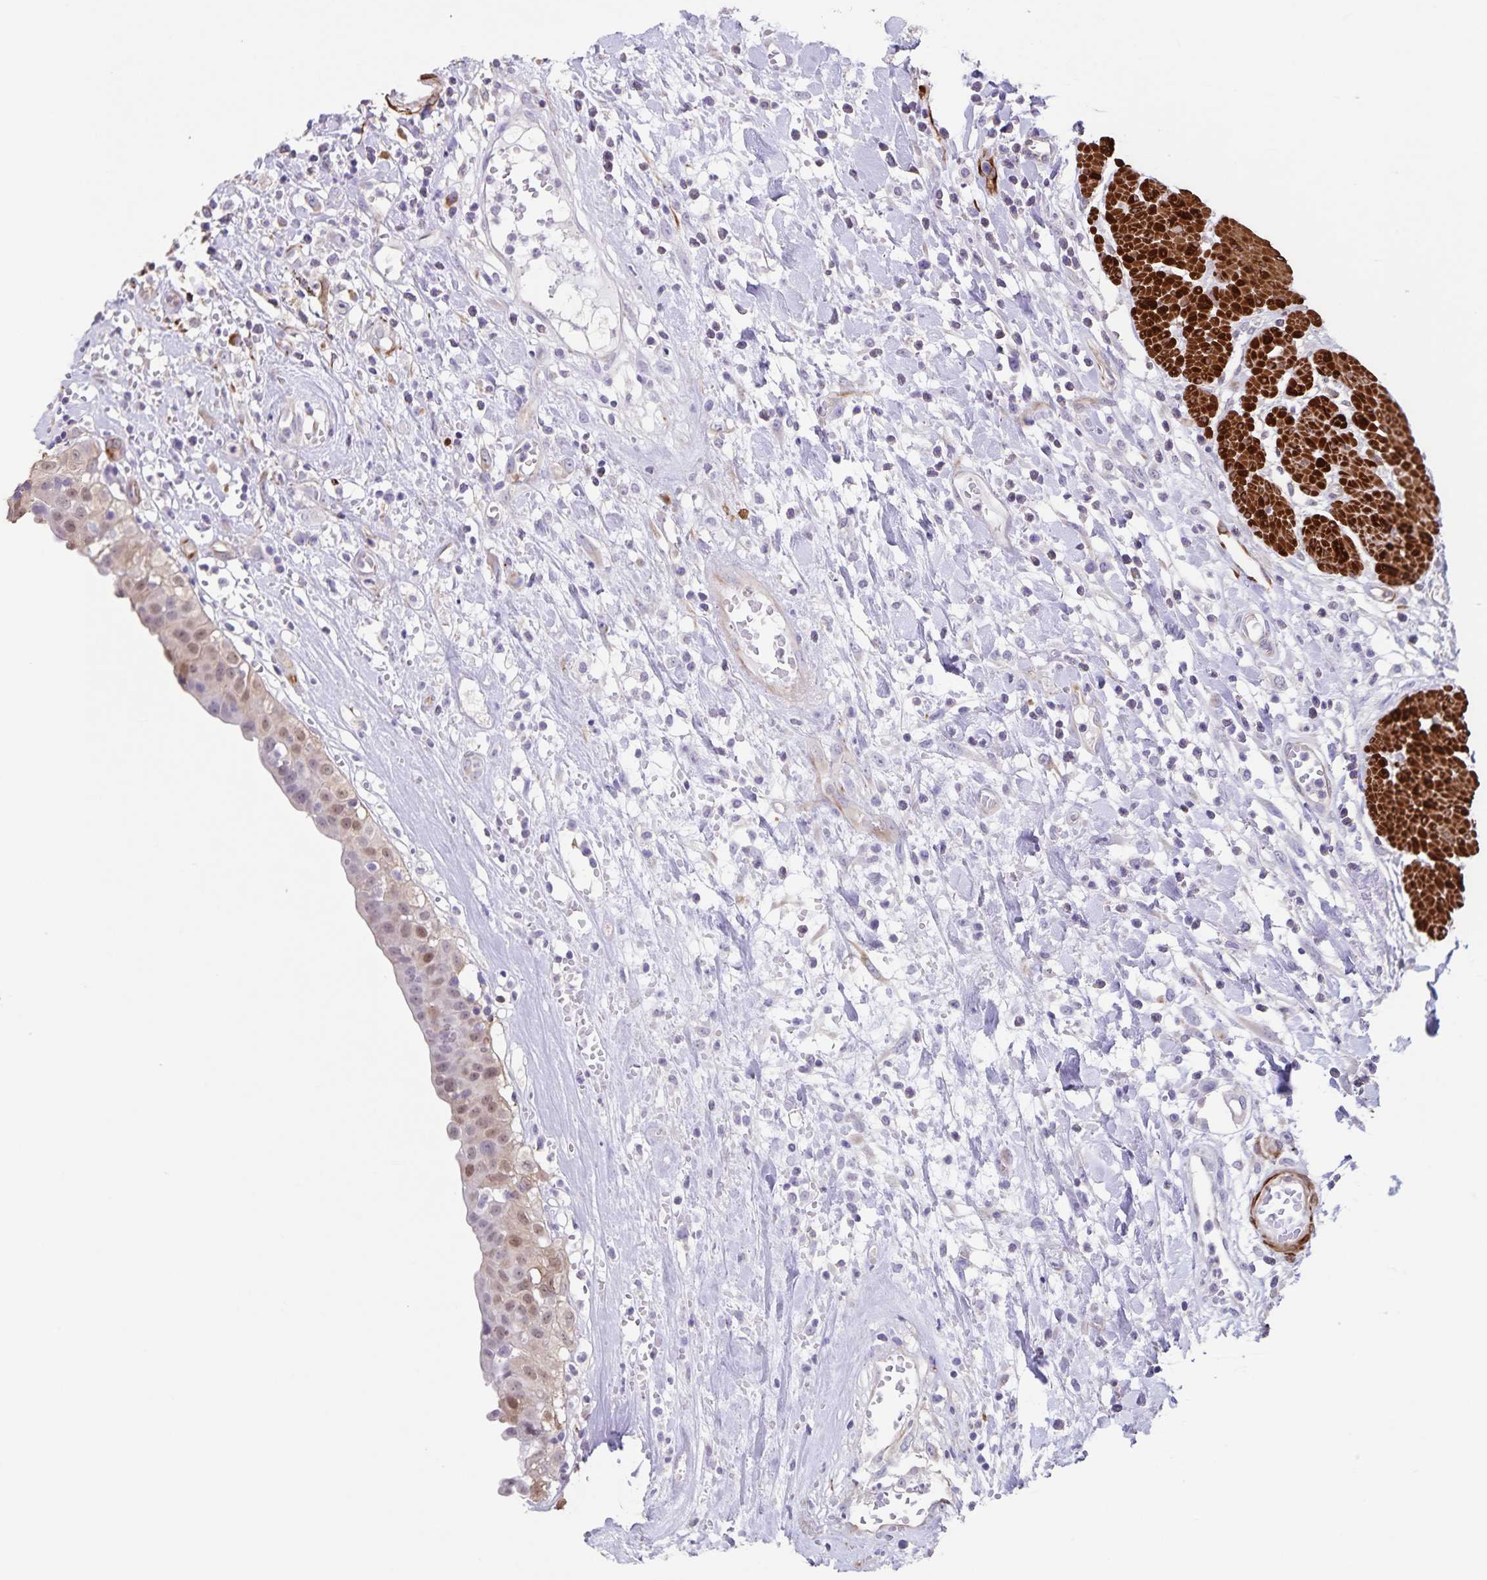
{"staining": {"intensity": "weak", "quantity": "<25%", "location": "nuclear"}, "tissue": "urinary bladder", "cell_type": "Urothelial cells", "image_type": "normal", "snomed": [{"axis": "morphology", "description": "Normal tissue, NOS"}, {"axis": "topography", "description": "Urinary bladder"}], "caption": "Urothelial cells show no significant staining in normal urinary bladder.", "gene": "SYNM", "patient": {"sex": "male", "age": 64}}